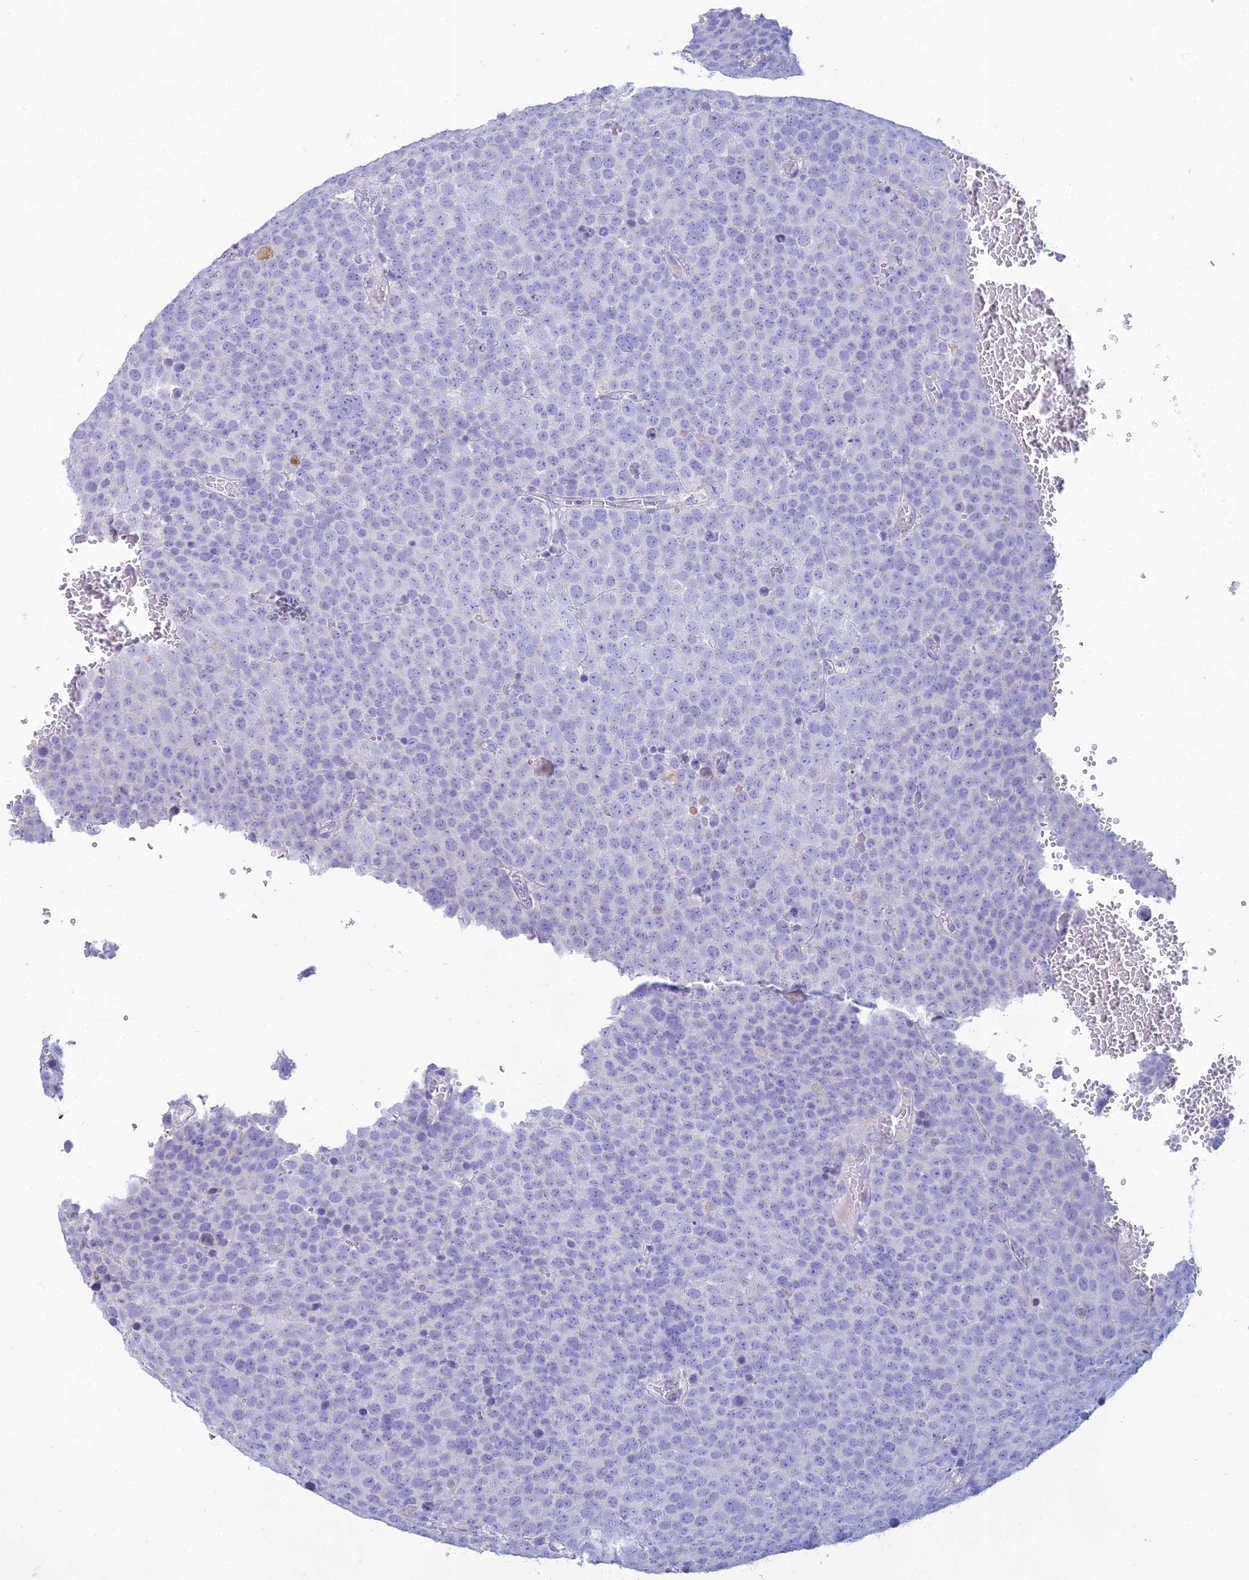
{"staining": {"intensity": "negative", "quantity": "none", "location": "none"}, "tissue": "testis cancer", "cell_type": "Tumor cells", "image_type": "cancer", "snomed": [{"axis": "morphology", "description": "Seminoma, NOS"}, {"axis": "topography", "description": "Testis"}], "caption": "Image shows no protein positivity in tumor cells of seminoma (testis) tissue. (IHC, brightfield microscopy, high magnification).", "gene": "MAL2", "patient": {"sex": "male", "age": 71}}